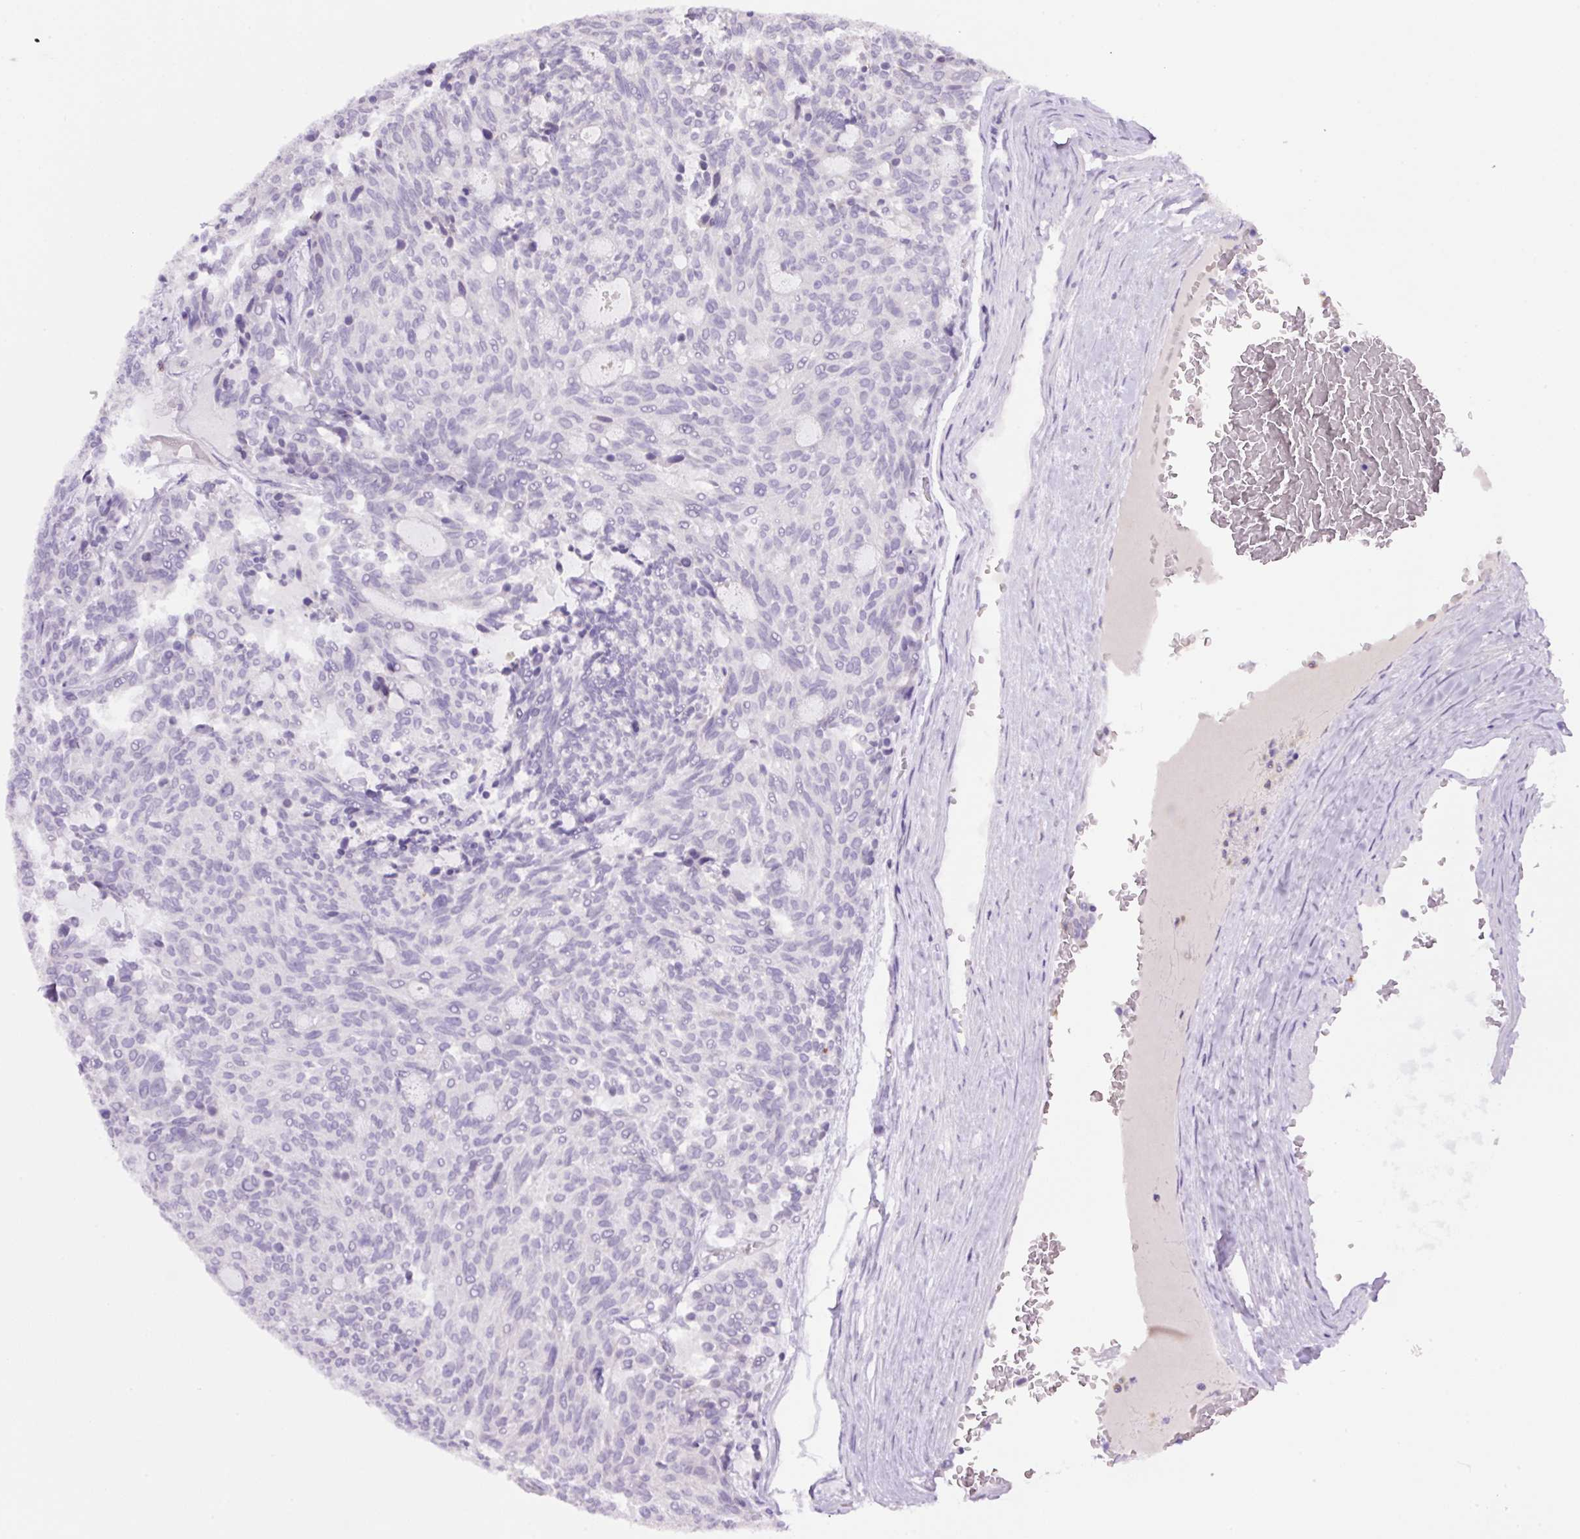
{"staining": {"intensity": "negative", "quantity": "none", "location": "none"}, "tissue": "carcinoid", "cell_type": "Tumor cells", "image_type": "cancer", "snomed": [{"axis": "morphology", "description": "Carcinoid, malignant, NOS"}, {"axis": "topography", "description": "Pancreas"}], "caption": "The IHC photomicrograph has no significant expression in tumor cells of carcinoid tissue.", "gene": "MFSD3", "patient": {"sex": "female", "age": 54}}